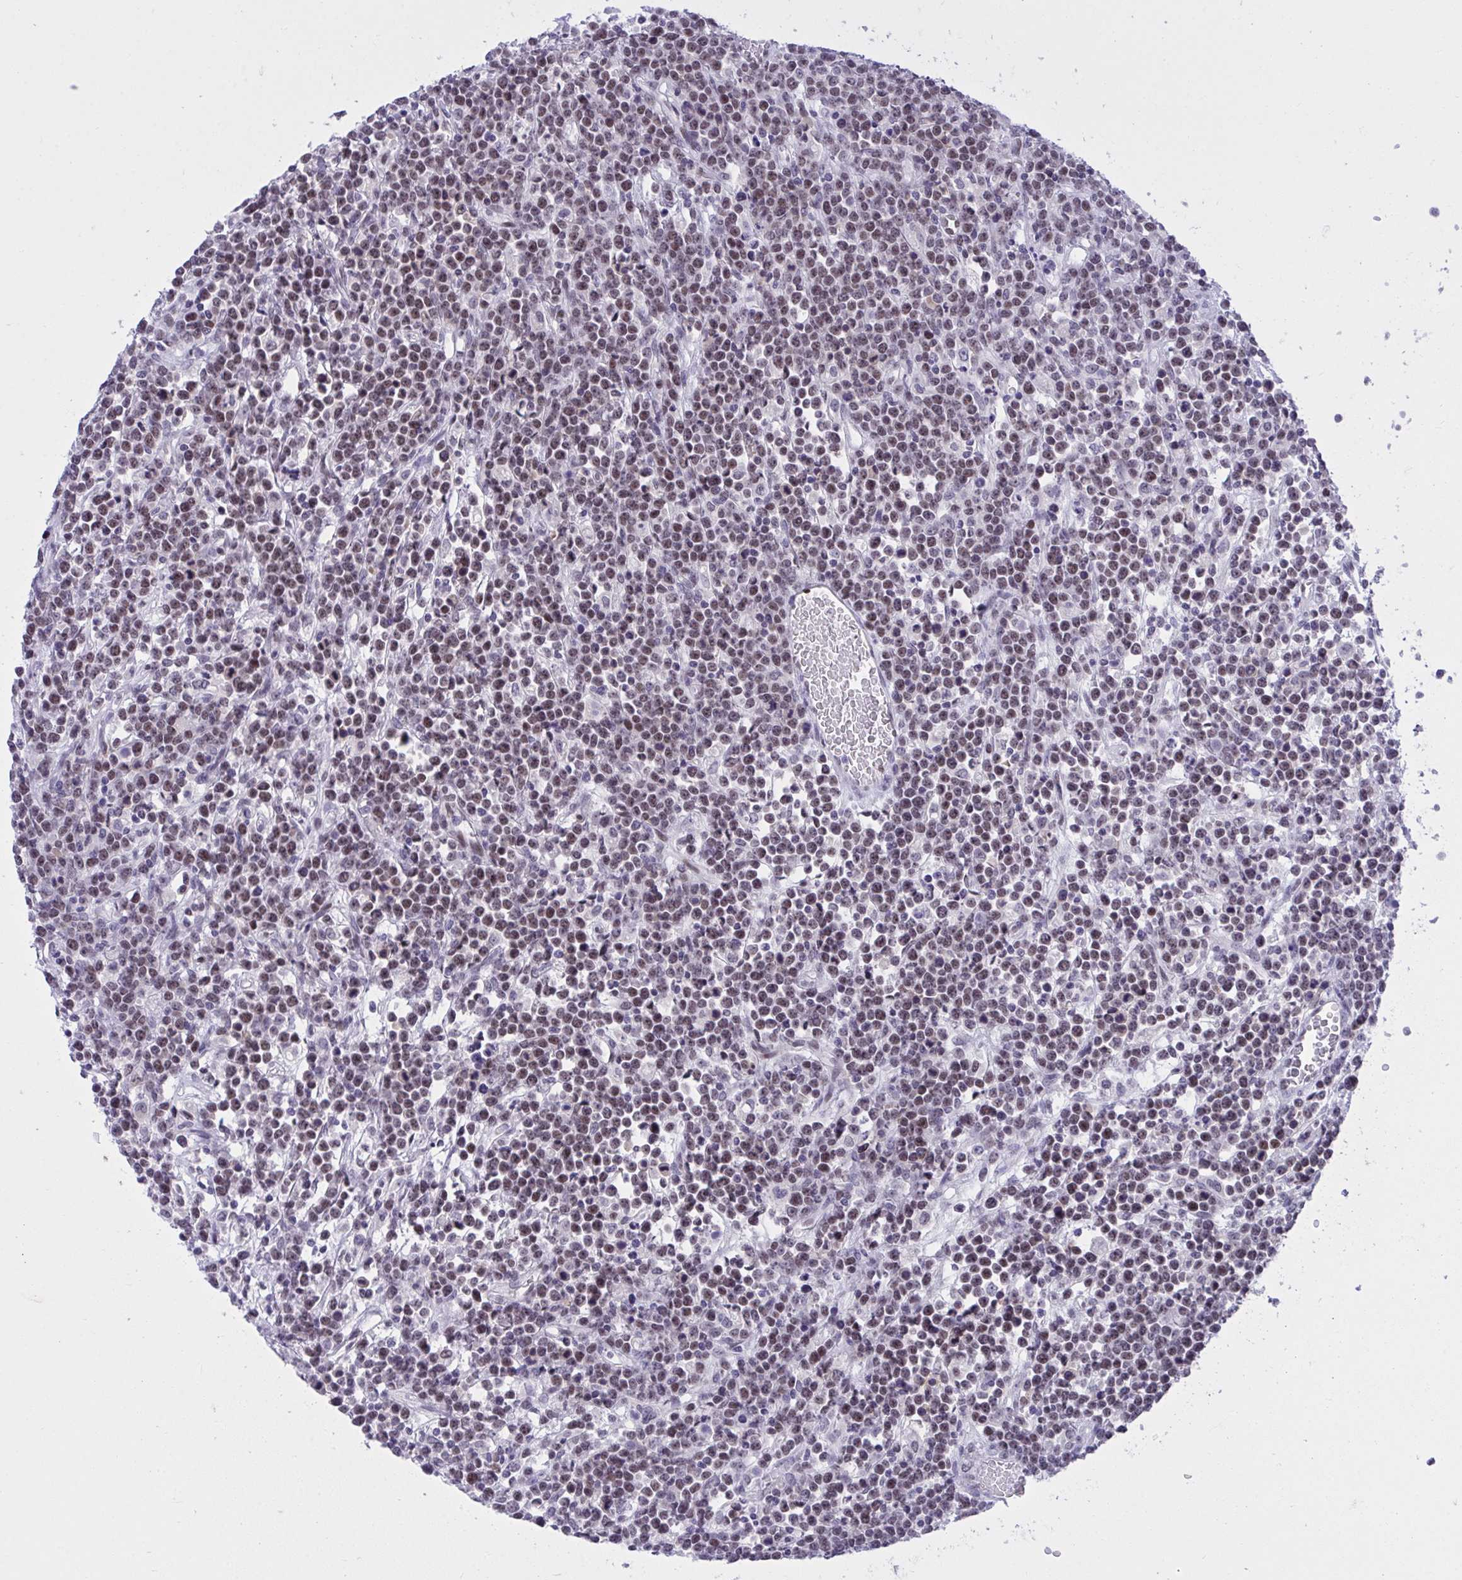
{"staining": {"intensity": "negative", "quantity": "none", "location": "none"}, "tissue": "lymphoma", "cell_type": "Tumor cells", "image_type": "cancer", "snomed": [{"axis": "morphology", "description": "Malignant lymphoma, non-Hodgkin's type, High grade"}, {"axis": "topography", "description": "Ovary"}], "caption": "Tumor cells are negative for brown protein staining in lymphoma.", "gene": "TEAD4", "patient": {"sex": "female", "age": 56}}